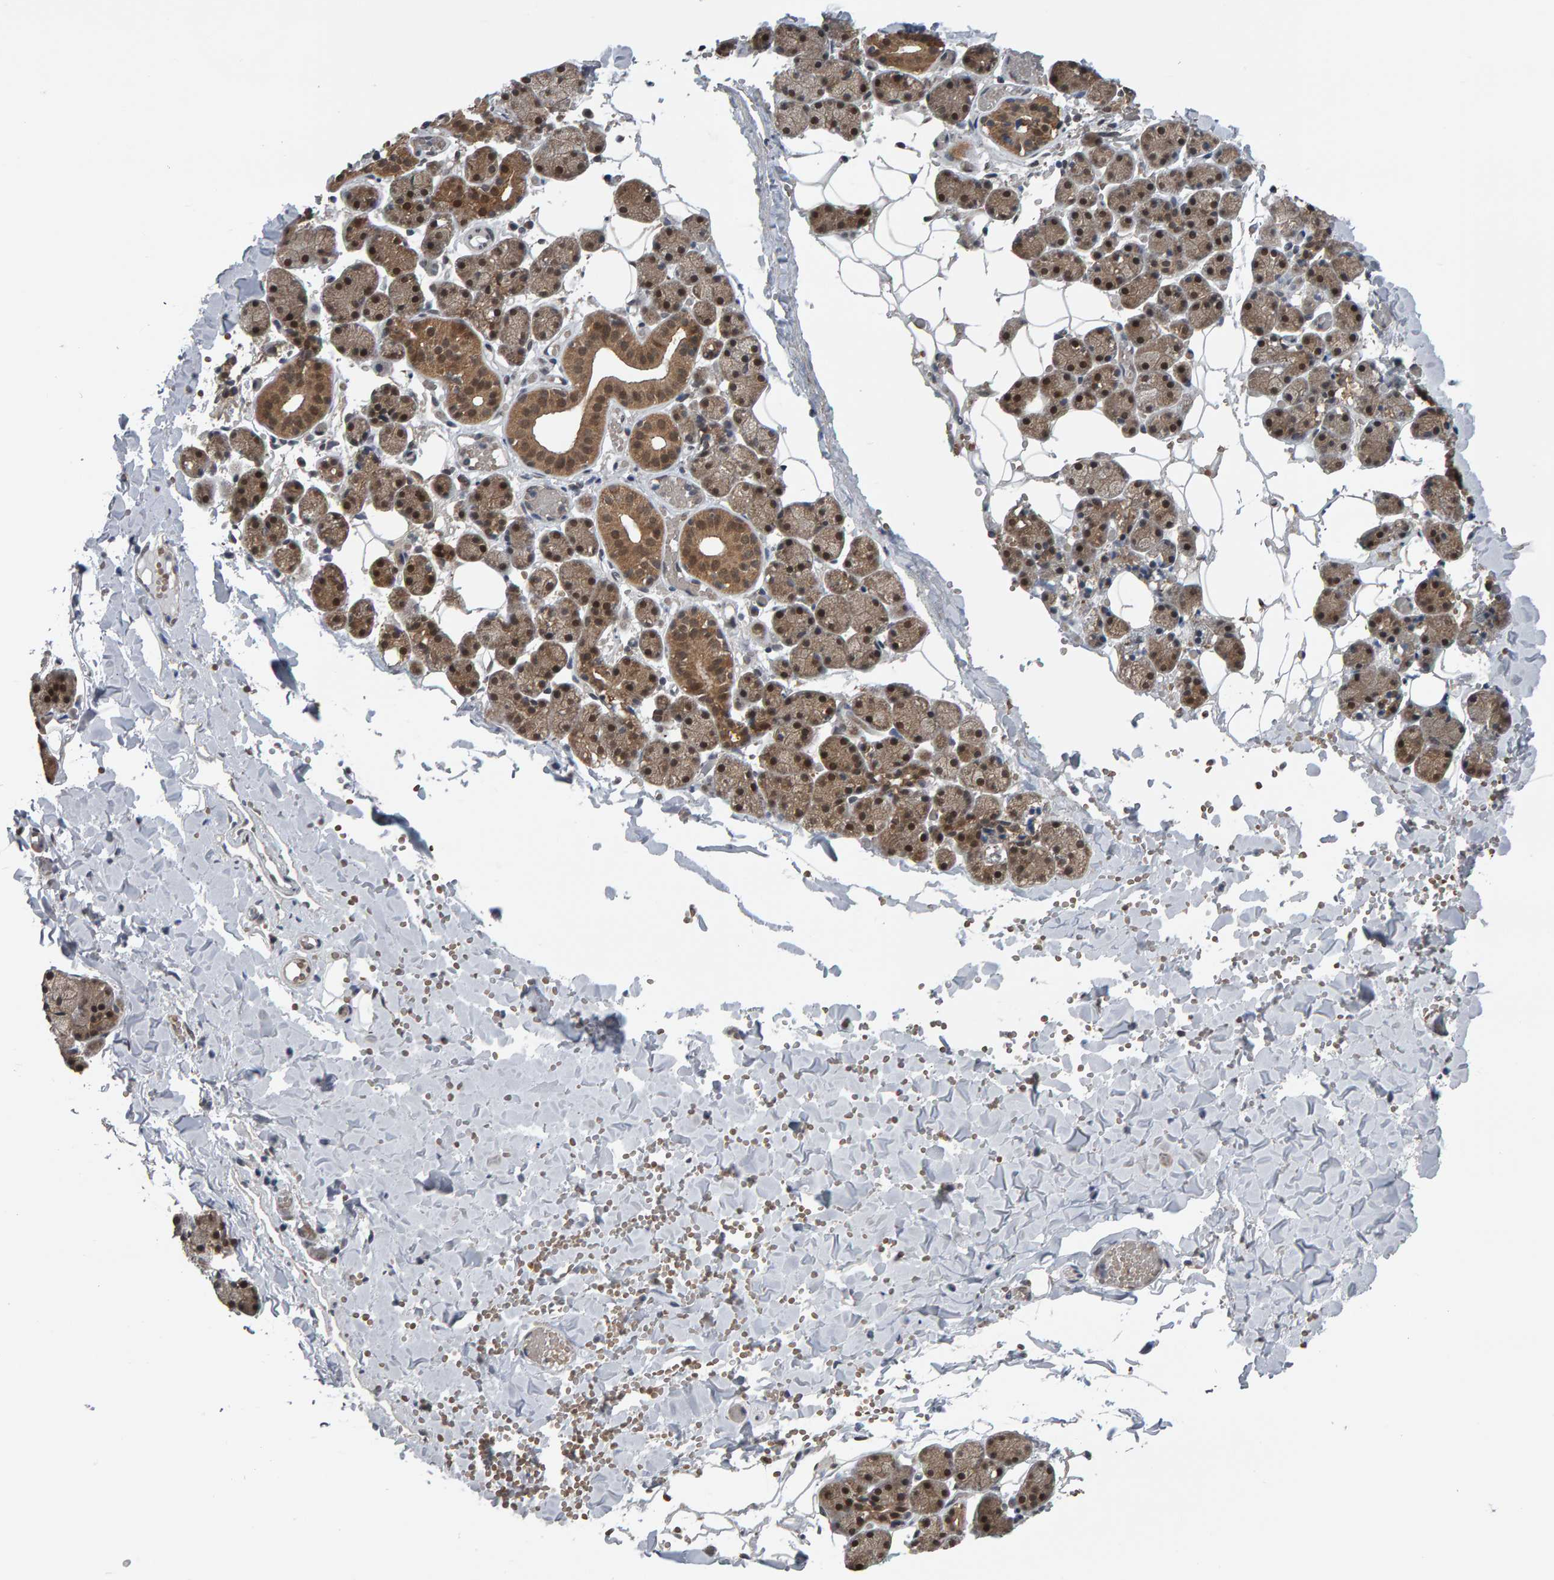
{"staining": {"intensity": "strong", "quantity": "25%-75%", "location": "cytoplasmic/membranous,nuclear"}, "tissue": "salivary gland", "cell_type": "Glandular cells", "image_type": "normal", "snomed": [{"axis": "morphology", "description": "Normal tissue, NOS"}, {"axis": "topography", "description": "Salivary gland"}], "caption": "The histopathology image exhibits immunohistochemical staining of unremarkable salivary gland. There is strong cytoplasmic/membranous,nuclear staining is present in about 25%-75% of glandular cells.", "gene": "COASY", "patient": {"sex": "female", "age": 33}}